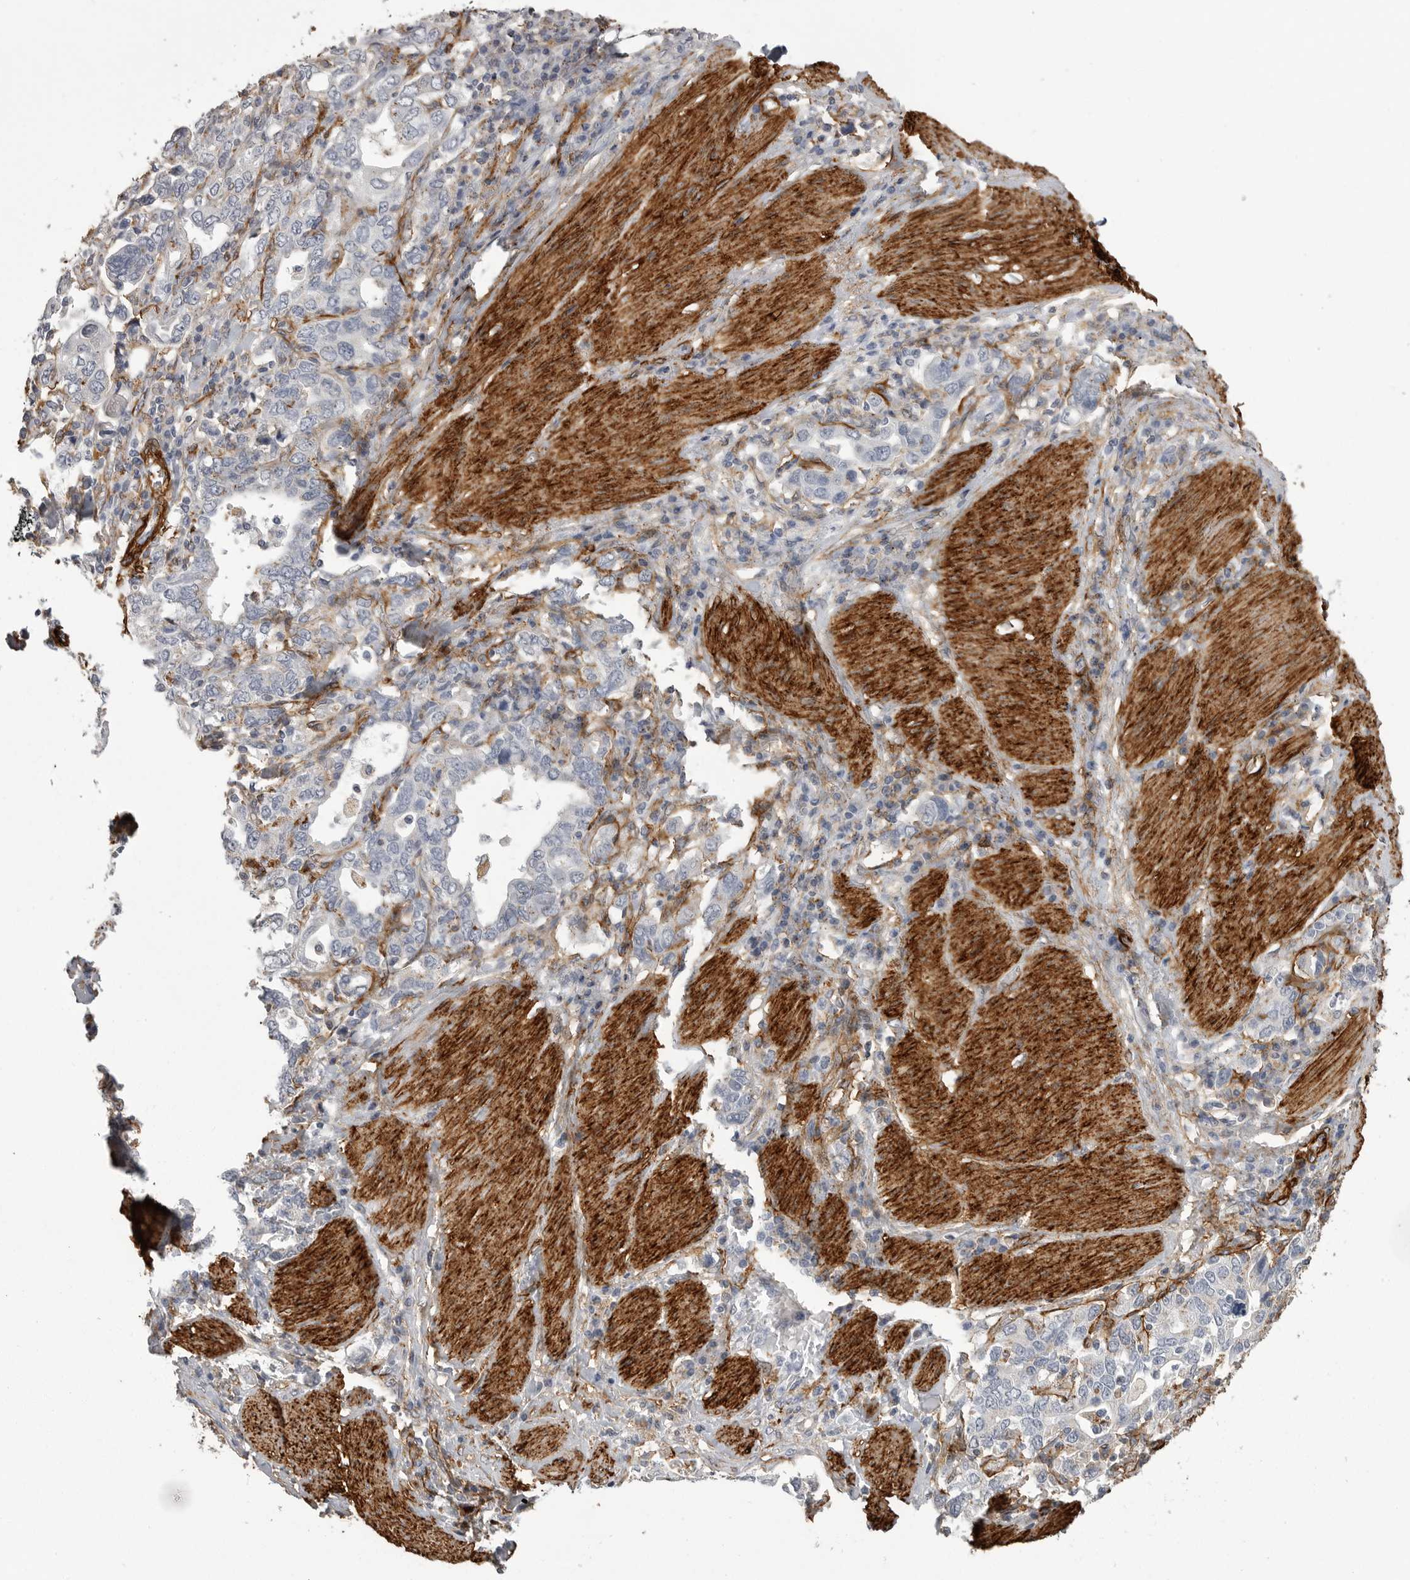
{"staining": {"intensity": "negative", "quantity": "none", "location": "none"}, "tissue": "stomach cancer", "cell_type": "Tumor cells", "image_type": "cancer", "snomed": [{"axis": "morphology", "description": "Adenocarcinoma, NOS"}, {"axis": "topography", "description": "Stomach, upper"}], "caption": "Protein analysis of stomach cancer (adenocarcinoma) demonstrates no significant staining in tumor cells.", "gene": "AOC3", "patient": {"sex": "male", "age": 62}}